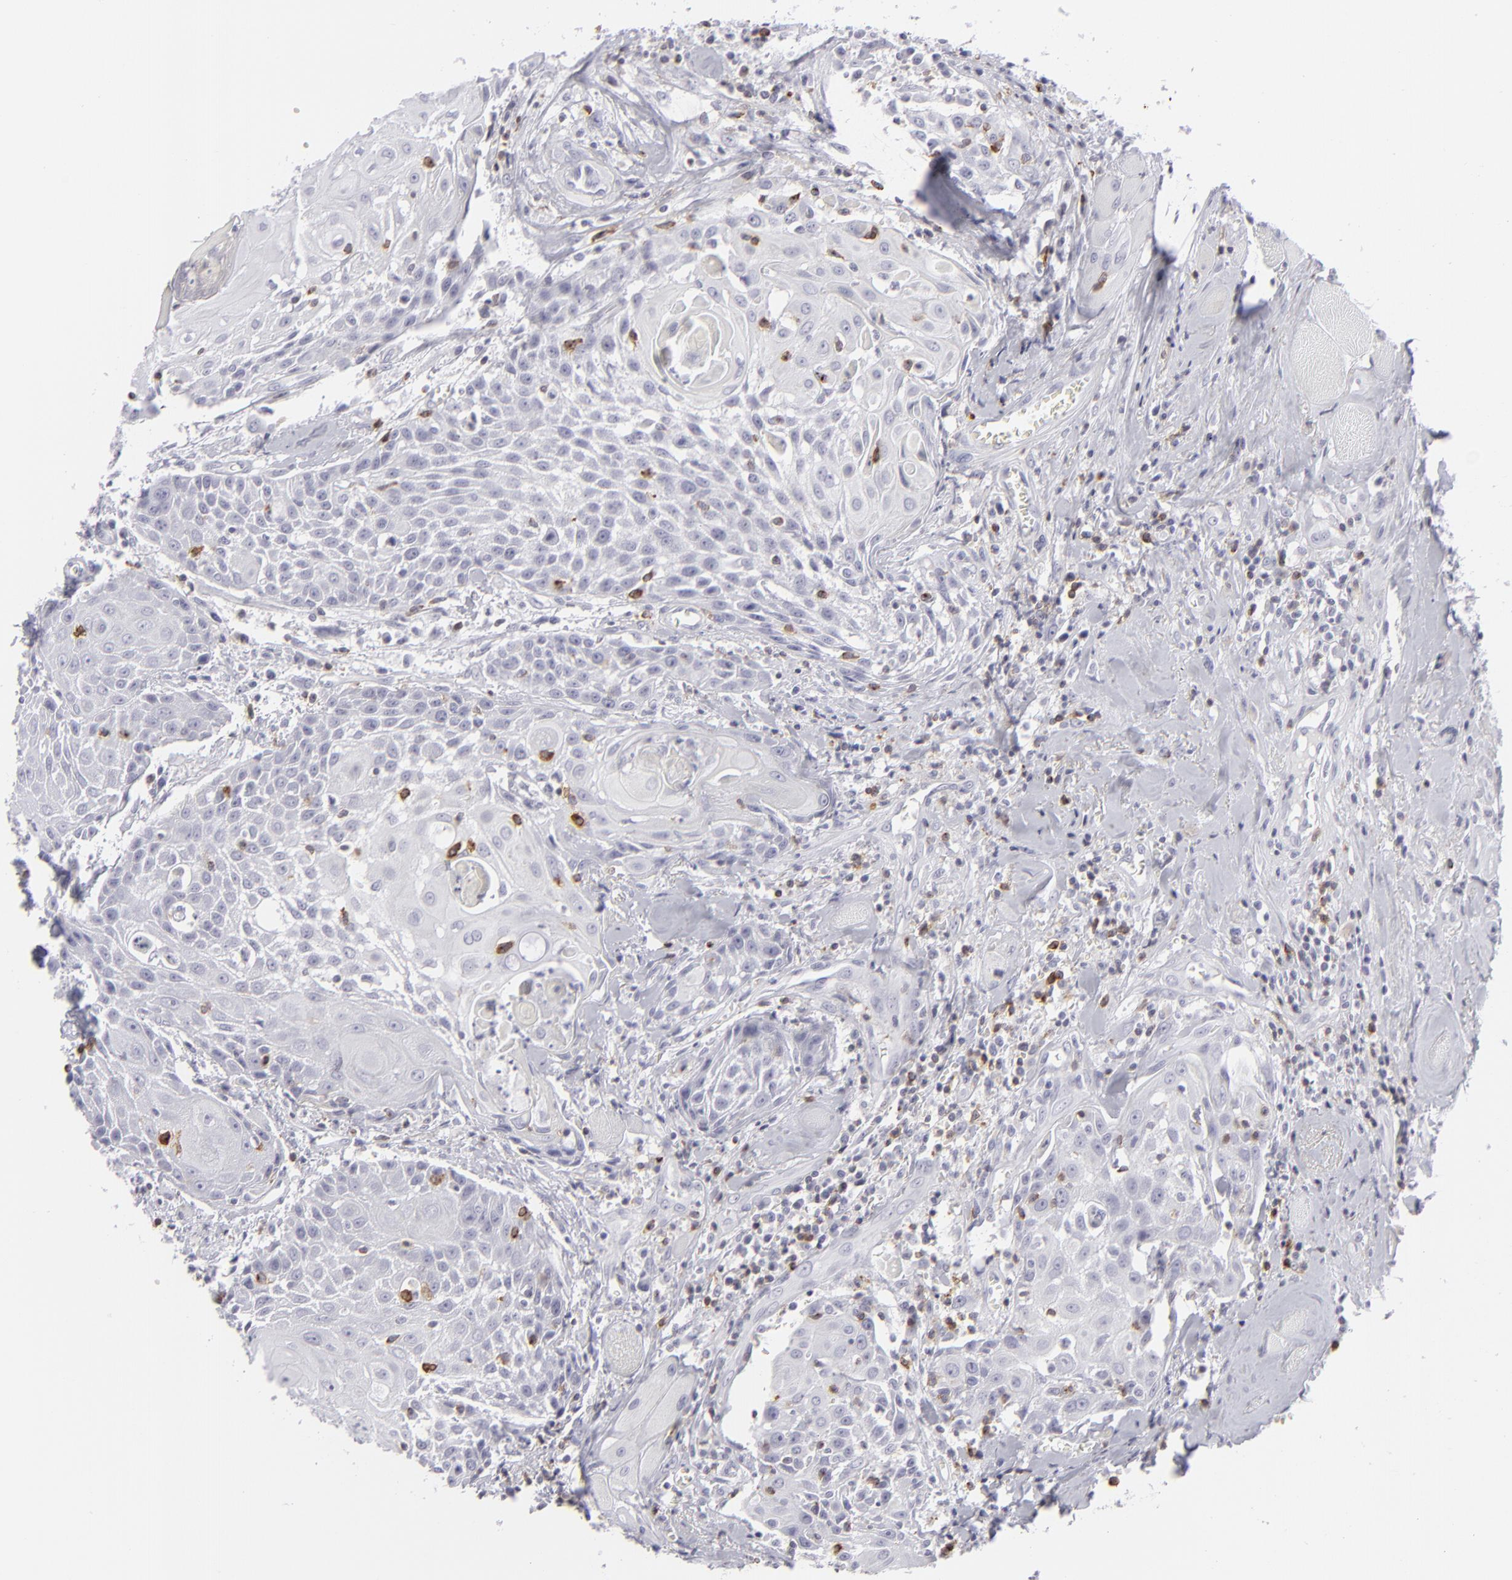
{"staining": {"intensity": "negative", "quantity": "none", "location": "none"}, "tissue": "head and neck cancer", "cell_type": "Tumor cells", "image_type": "cancer", "snomed": [{"axis": "morphology", "description": "Squamous cell carcinoma, NOS"}, {"axis": "topography", "description": "Oral tissue"}, {"axis": "topography", "description": "Head-Neck"}], "caption": "Tumor cells show no significant protein positivity in squamous cell carcinoma (head and neck).", "gene": "CD7", "patient": {"sex": "female", "age": 82}}